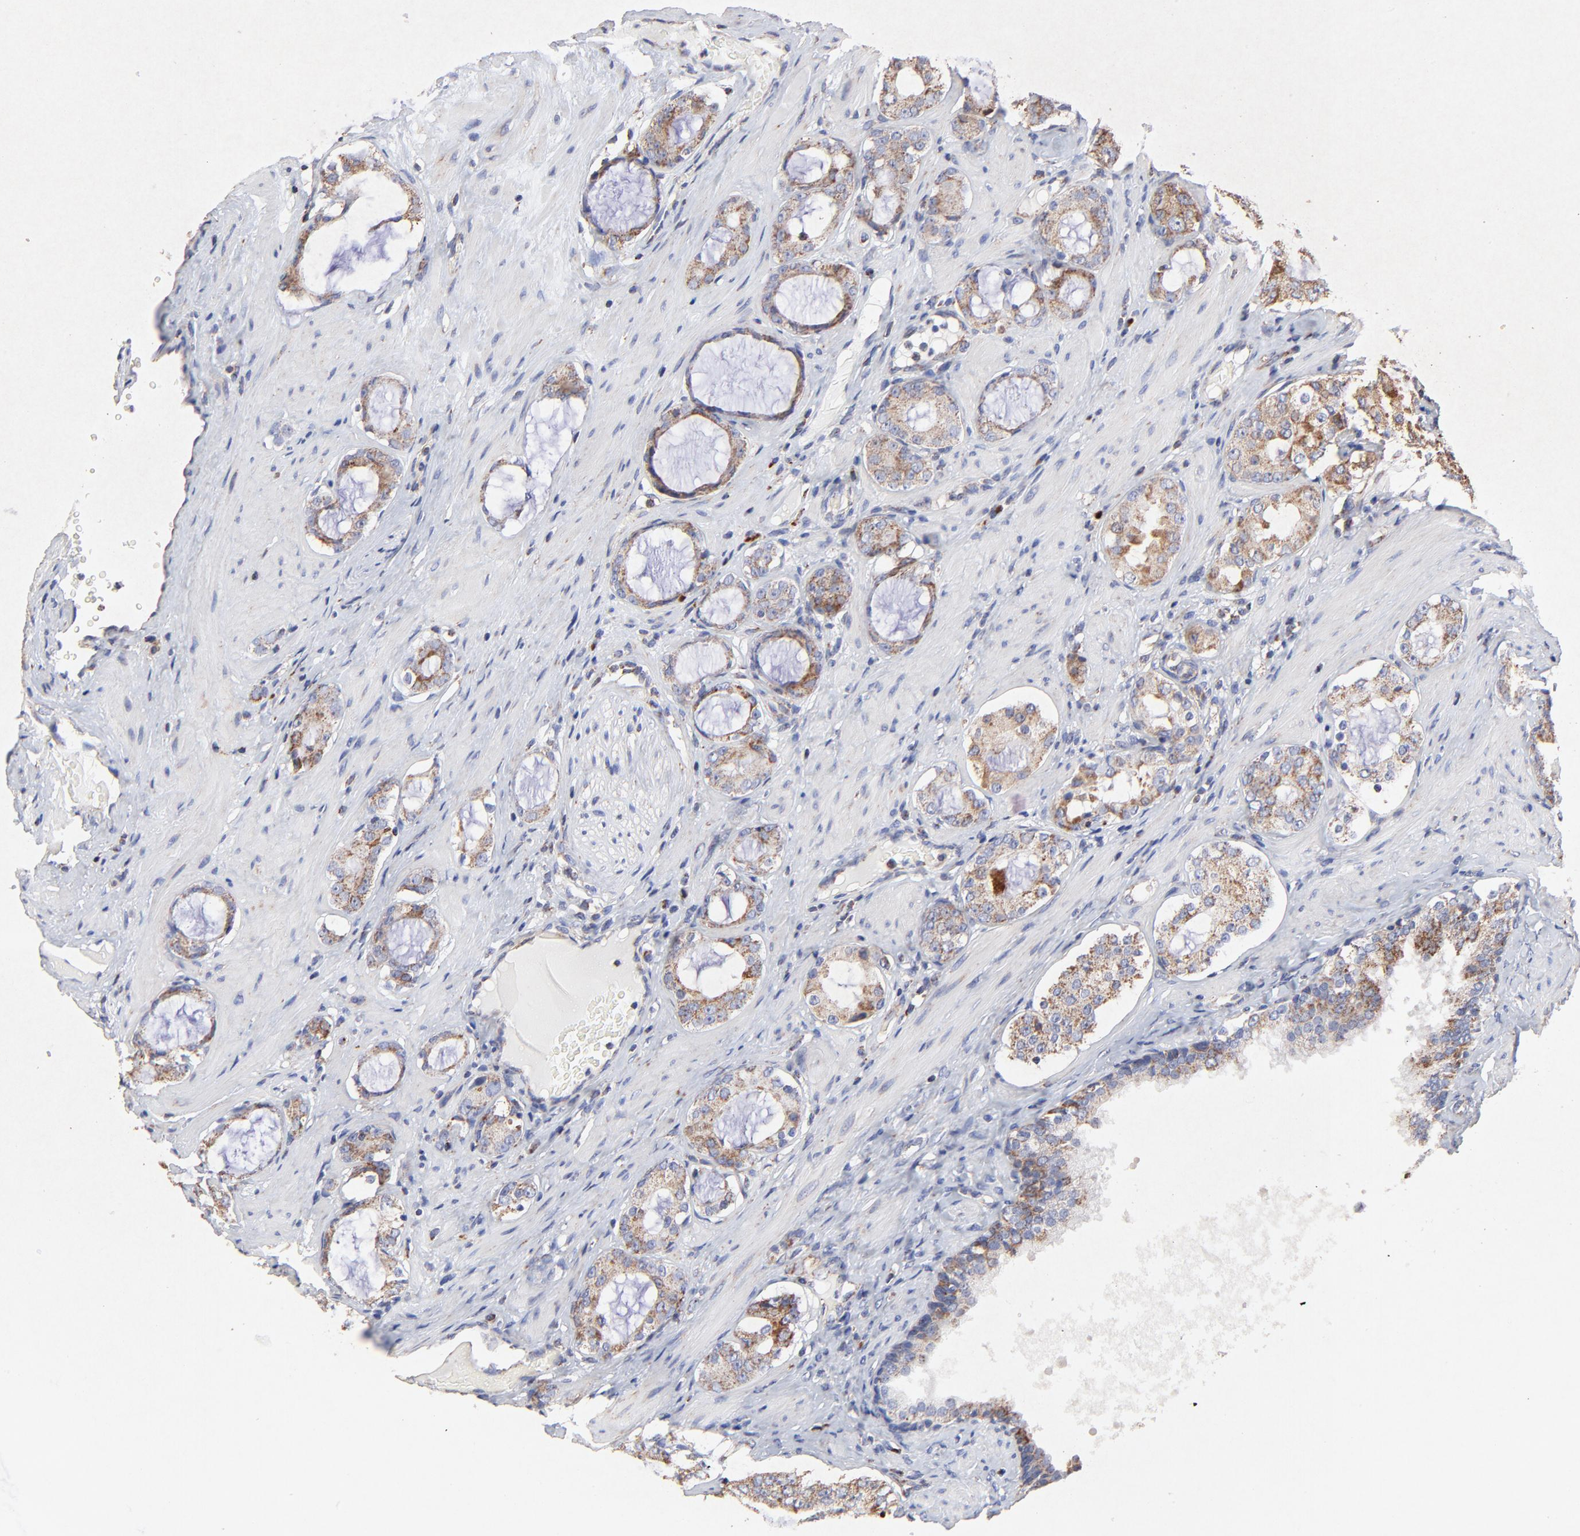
{"staining": {"intensity": "moderate", "quantity": ">75%", "location": "cytoplasmic/membranous"}, "tissue": "prostate cancer", "cell_type": "Tumor cells", "image_type": "cancer", "snomed": [{"axis": "morphology", "description": "Adenocarcinoma, Medium grade"}, {"axis": "topography", "description": "Prostate"}], "caption": "Immunohistochemical staining of prostate cancer (medium-grade adenocarcinoma) demonstrates medium levels of moderate cytoplasmic/membranous staining in about >75% of tumor cells. Ihc stains the protein of interest in brown and the nuclei are stained blue.", "gene": "SSBP1", "patient": {"sex": "male", "age": 73}}